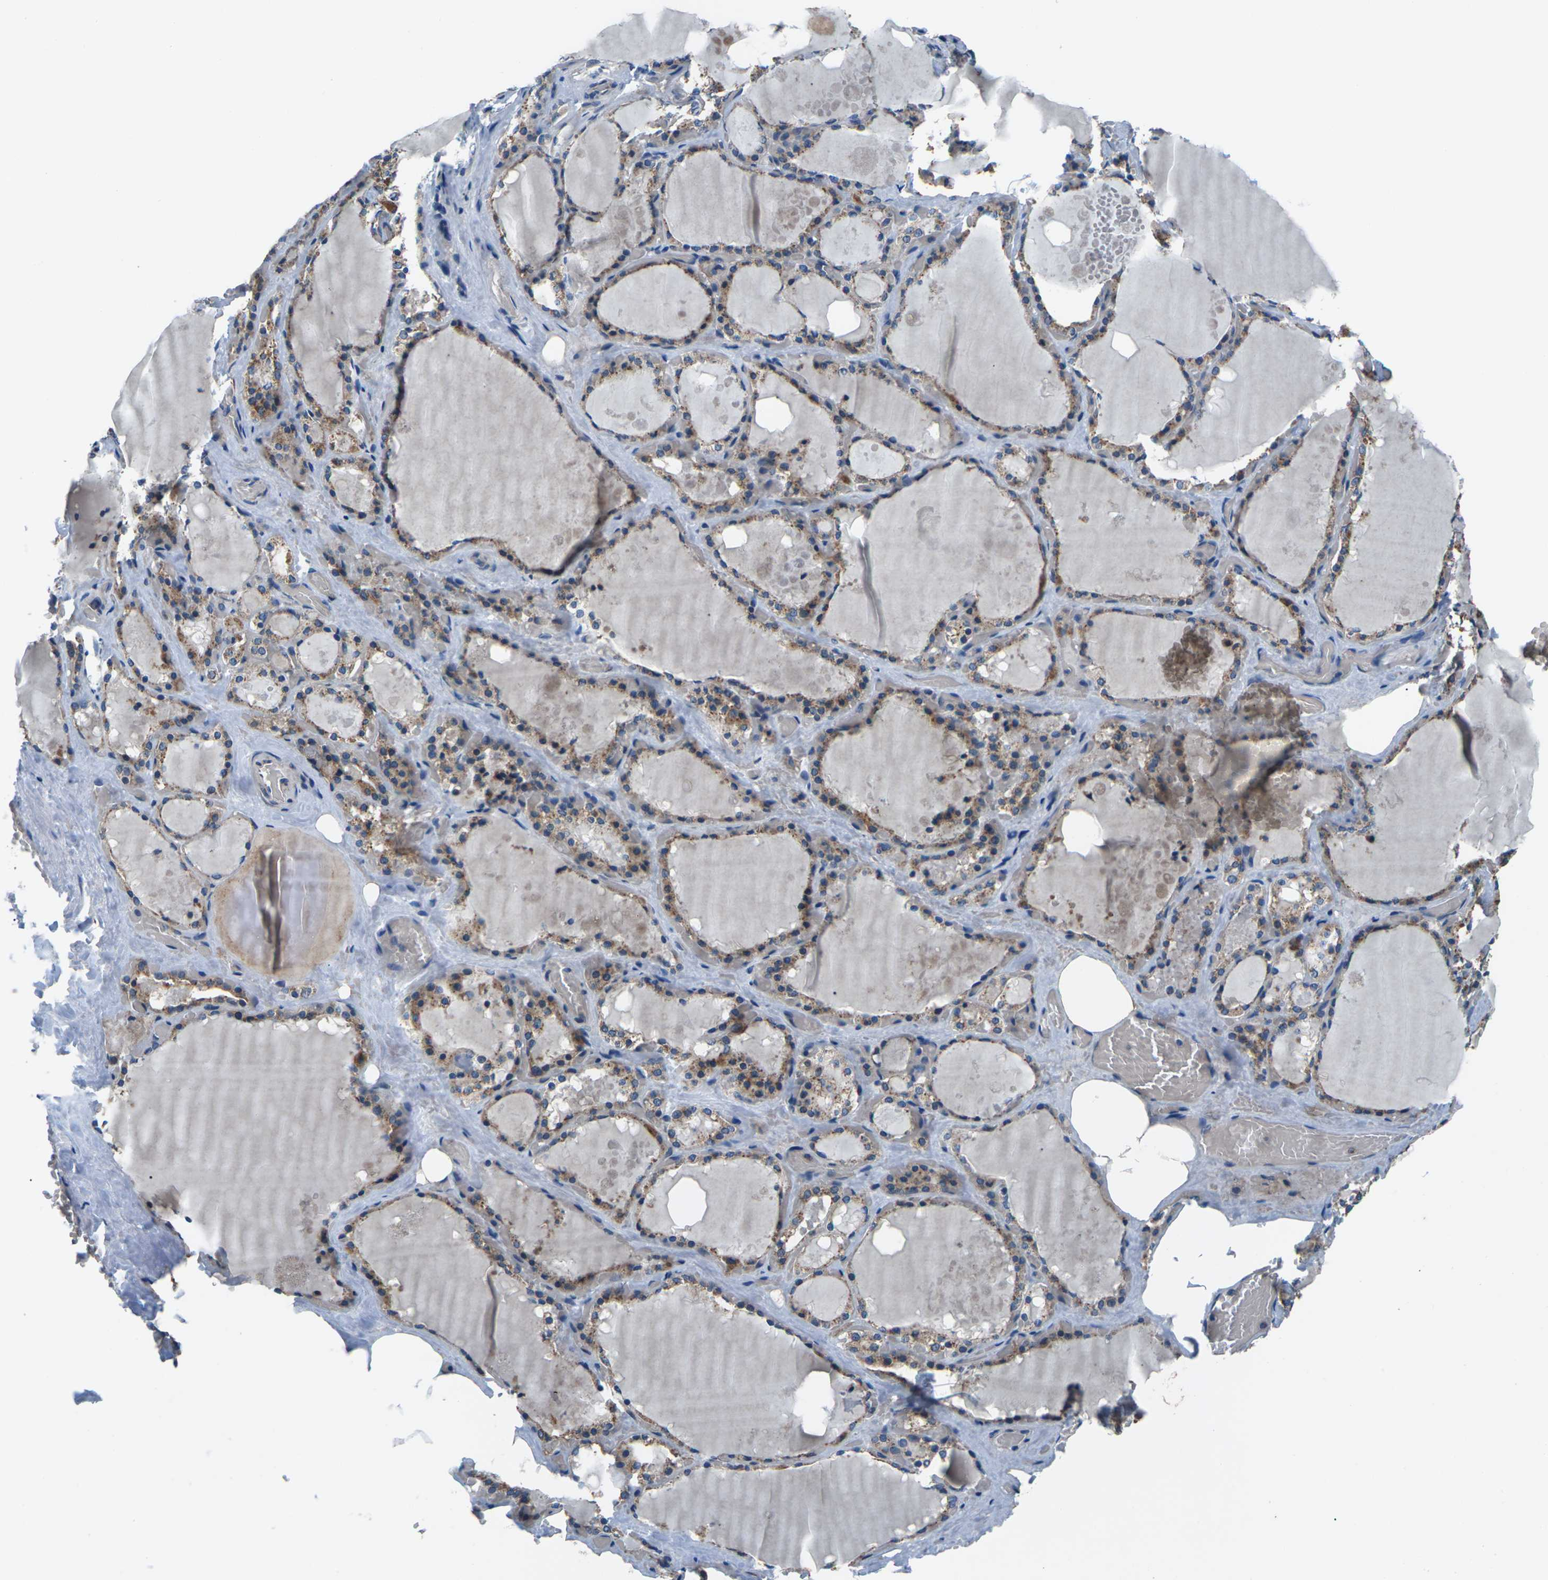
{"staining": {"intensity": "moderate", "quantity": ">75%", "location": "cytoplasmic/membranous"}, "tissue": "thyroid gland", "cell_type": "Glandular cells", "image_type": "normal", "snomed": [{"axis": "morphology", "description": "Normal tissue, NOS"}, {"axis": "topography", "description": "Thyroid gland"}], "caption": "High-magnification brightfield microscopy of benign thyroid gland stained with DAB (3,3'-diaminobenzidine) (brown) and counterstained with hematoxylin (blue). glandular cells exhibit moderate cytoplasmic/membranous staining is identified in about>75% of cells.", "gene": "GABRP", "patient": {"sex": "male", "age": 61}}